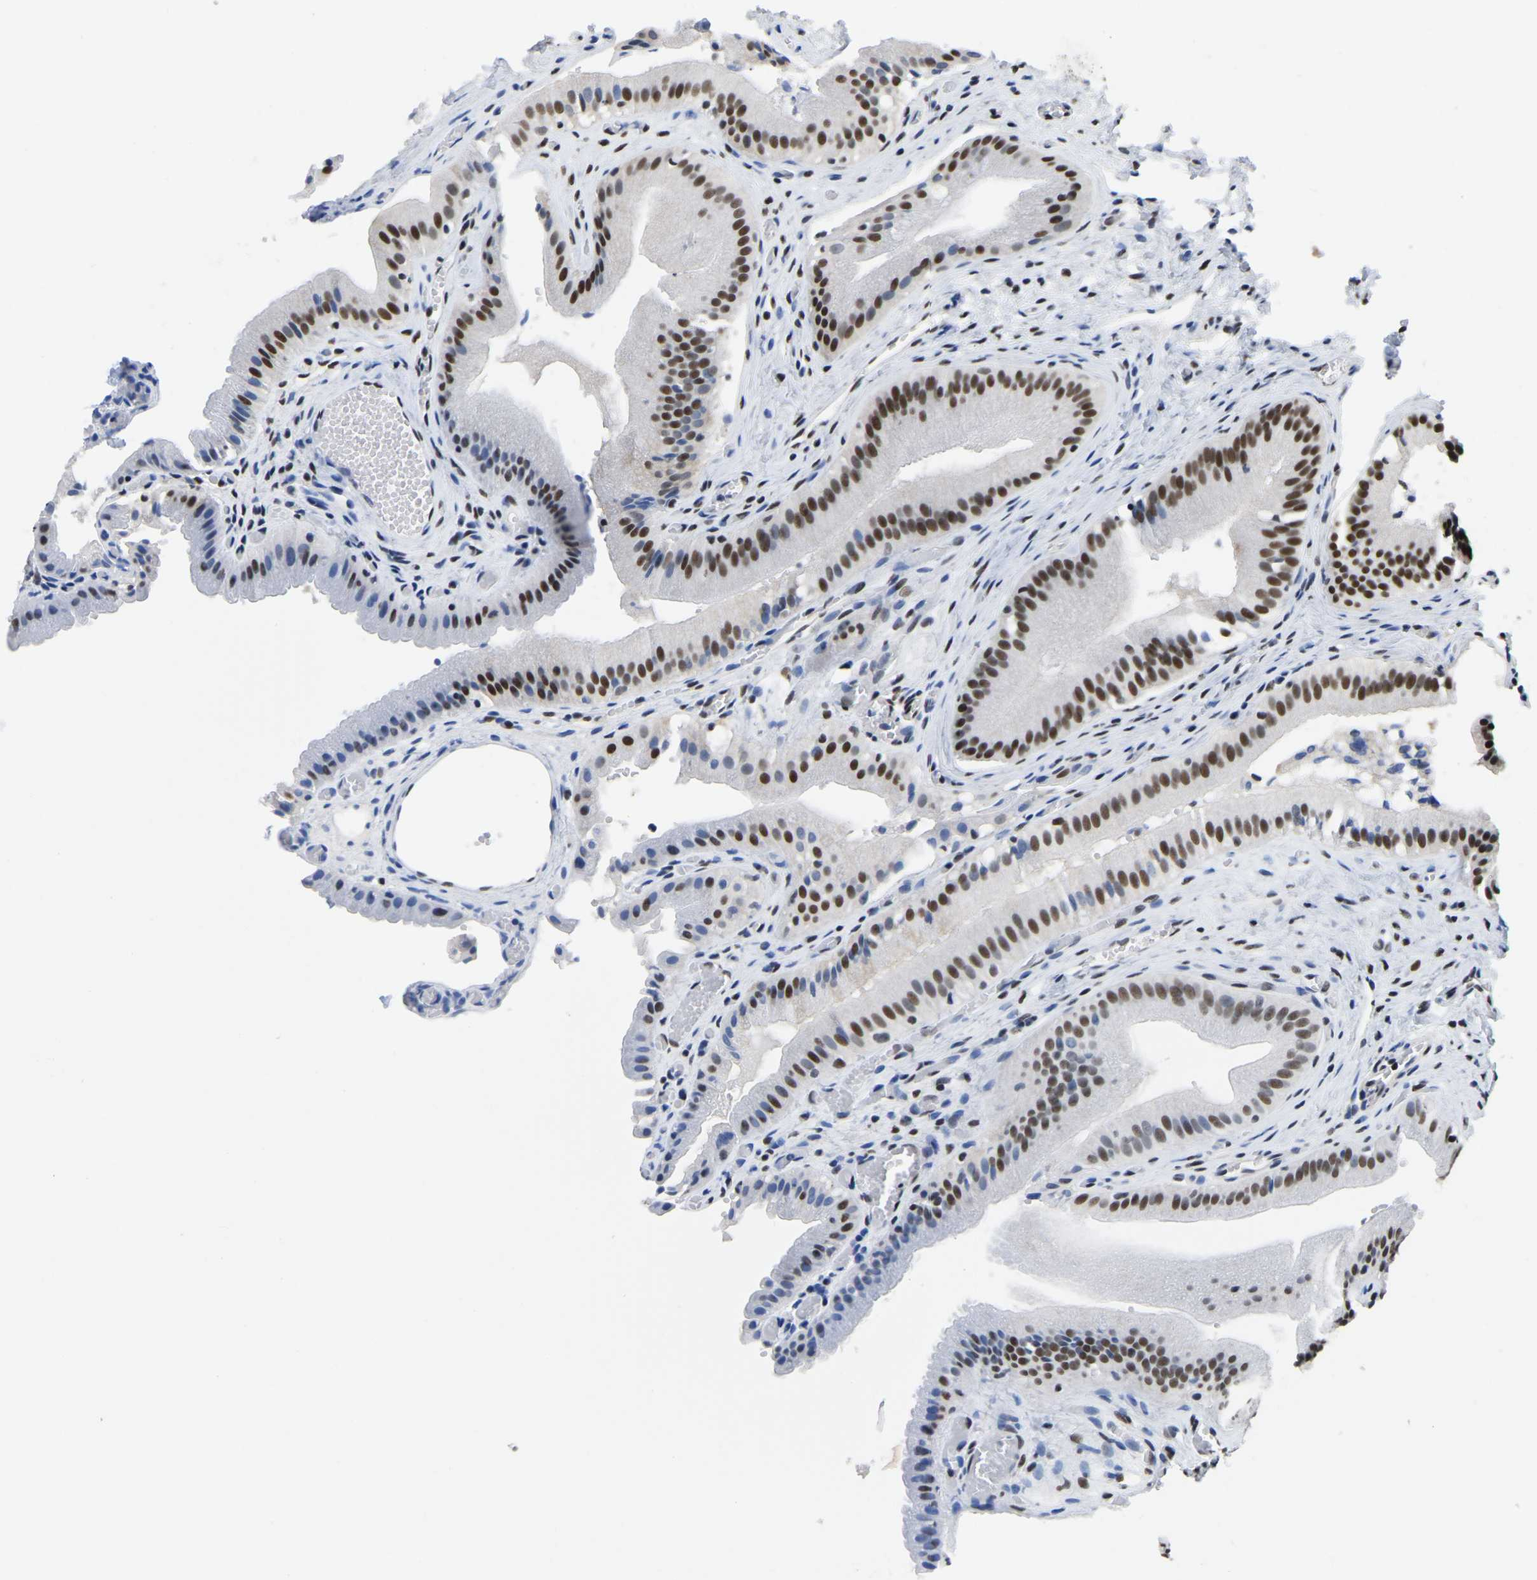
{"staining": {"intensity": "moderate", "quantity": ">75%", "location": "nuclear"}, "tissue": "gallbladder", "cell_type": "Glandular cells", "image_type": "normal", "snomed": [{"axis": "morphology", "description": "Normal tissue, NOS"}, {"axis": "topography", "description": "Gallbladder"}], "caption": "Immunohistochemical staining of unremarkable gallbladder demonstrates >75% levels of moderate nuclear protein staining in about >75% of glandular cells.", "gene": "UBA1", "patient": {"sex": "male", "age": 49}}